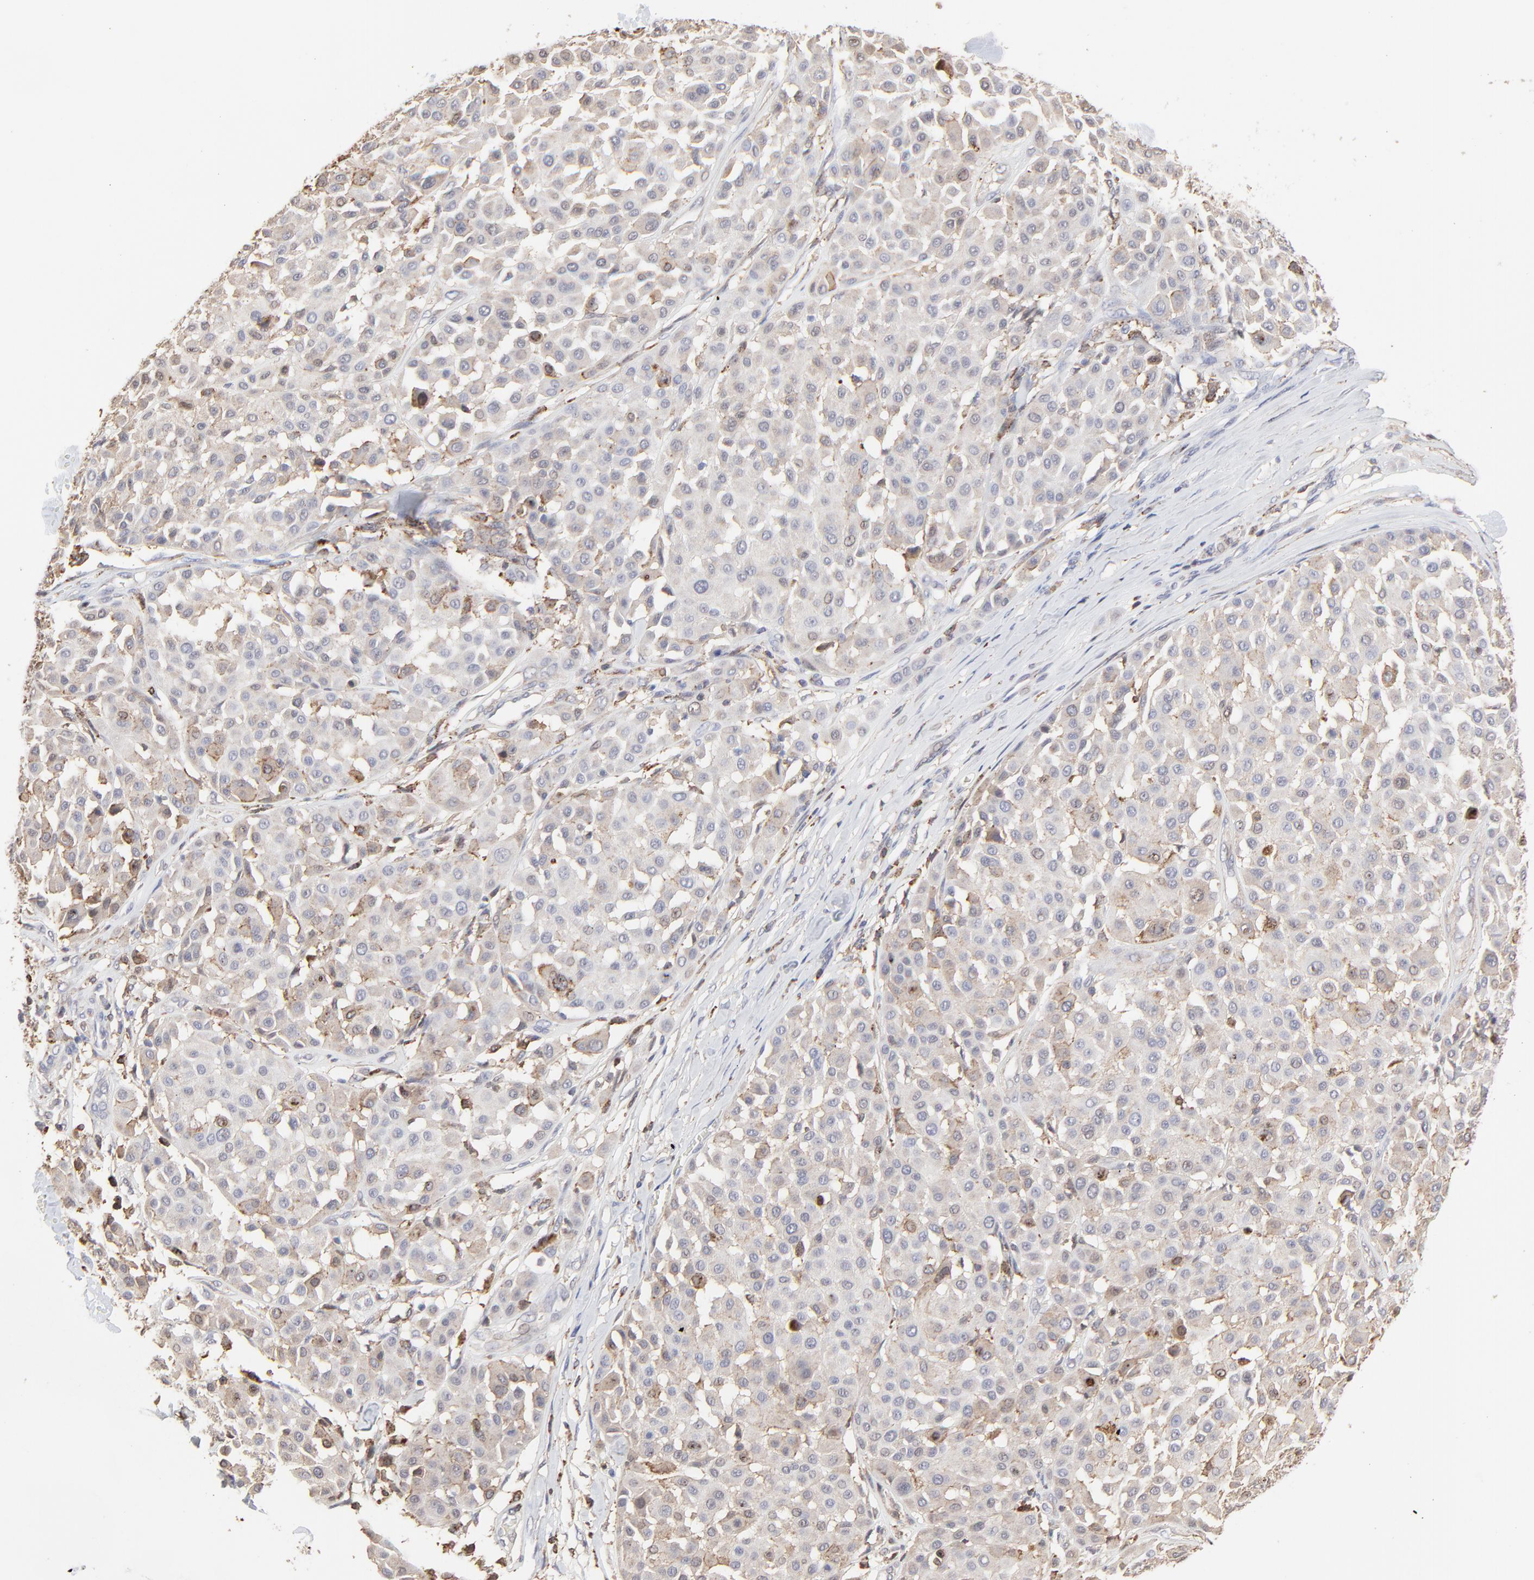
{"staining": {"intensity": "weak", "quantity": "25%-75%", "location": "cytoplasmic/membranous"}, "tissue": "melanoma", "cell_type": "Tumor cells", "image_type": "cancer", "snomed": [{"axis": "morphology", "description": "Malignant melanoma, Metastatic site"}, {"axis": "topography", "description": "Soft tissue"}], "caption": "Protein expression analysis of melanoma exhibits weak cytoplasmic/membranous expression in approximately 25%-75% of tumor cells.", "gene": "SLC6A14", "patient": {"sex": "male", "age": 41}}